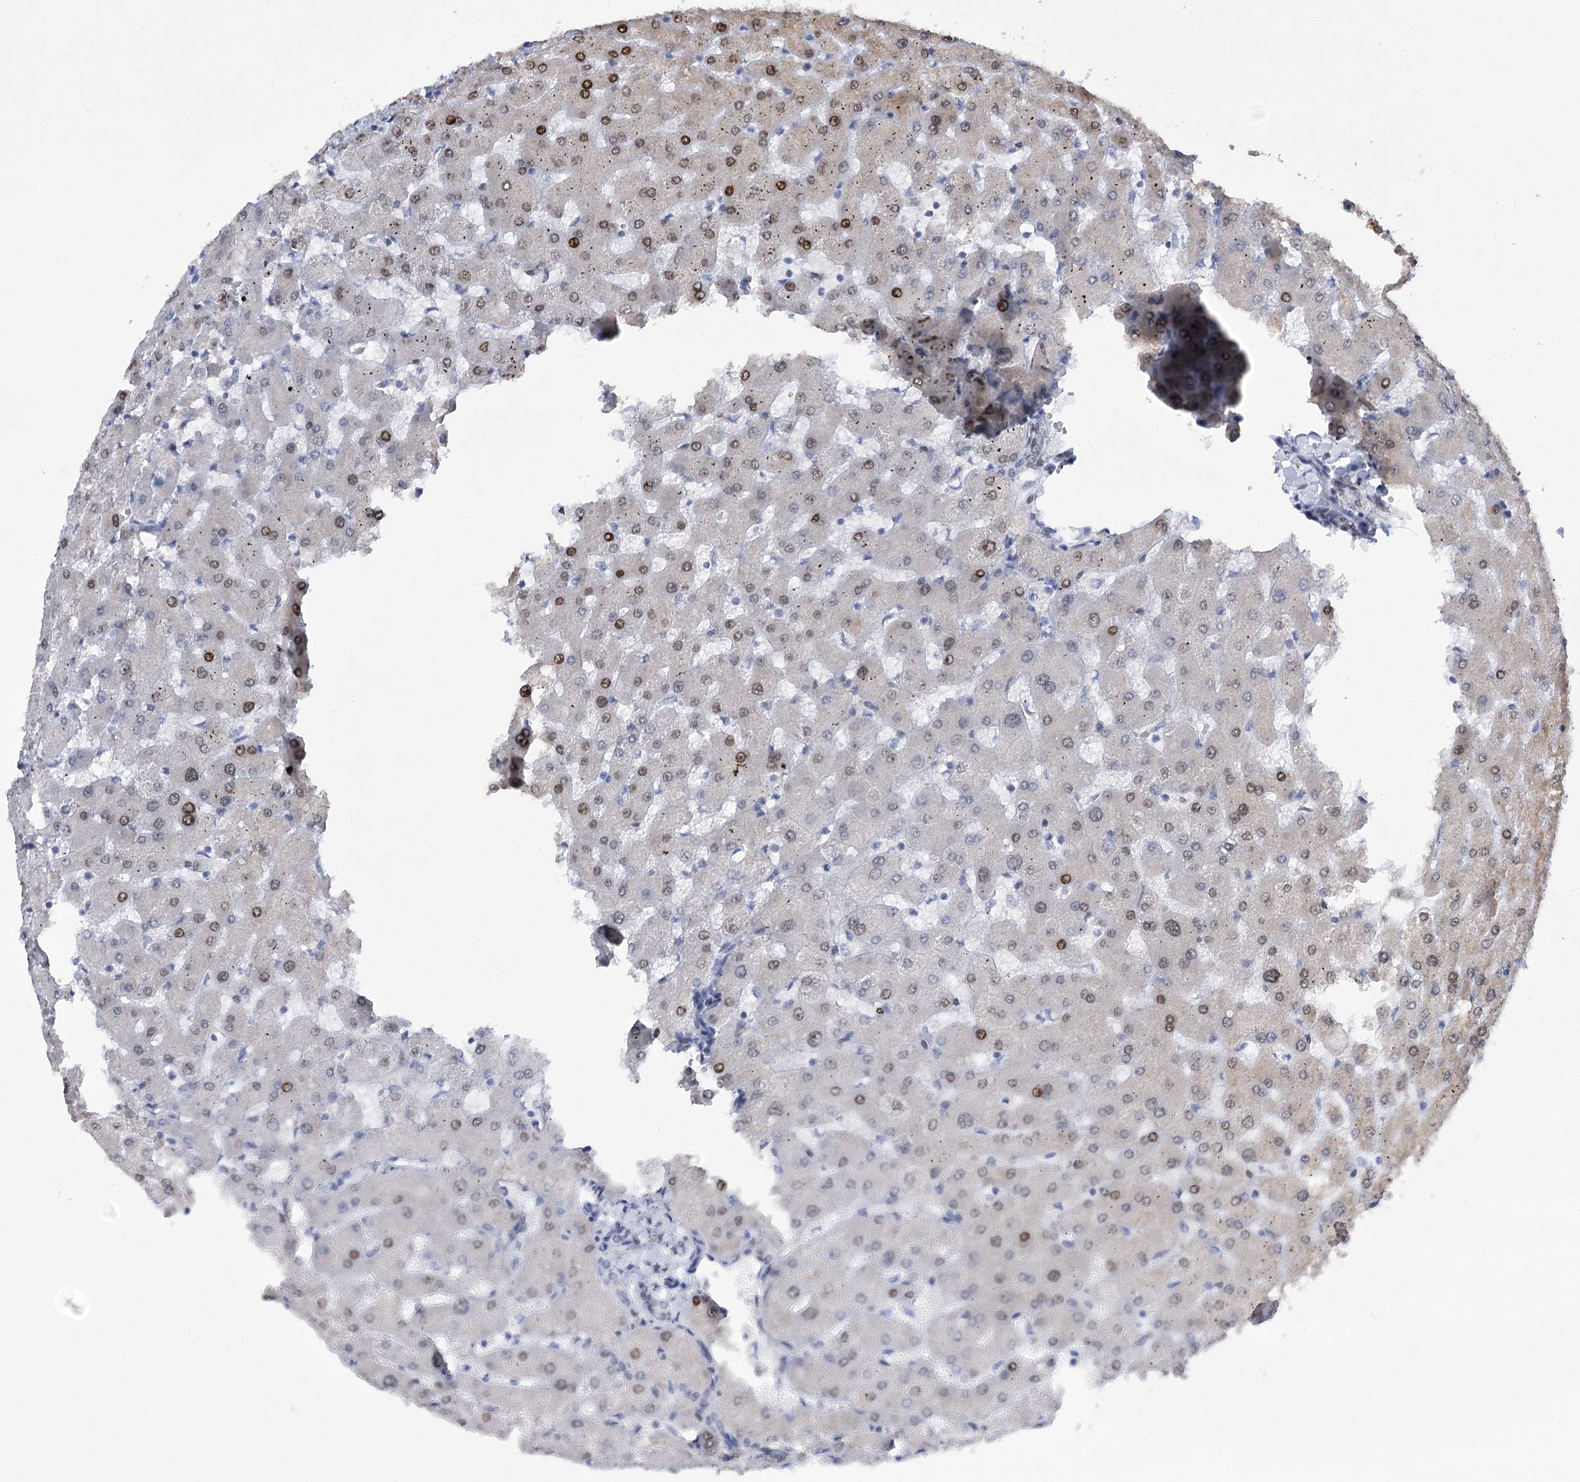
{"staining": {"intensity": "weak", "quantity": ">75%", "location": "nuclear"}, "tissue": "liver", "cell_type": "Cholangiocytes", "image_type": "normal", "snomed": [{"axis": "morphology", "description": "Normal tissue, NOS"}, {"axis": "topography", "description": "Liver"}], "caption": "Protein staining of benign liver exhibits weak nuclear positivity in about >75% of cholangiocytes.", "gene": "NFU1", "patient": {"sex": "female", "age": 63}}